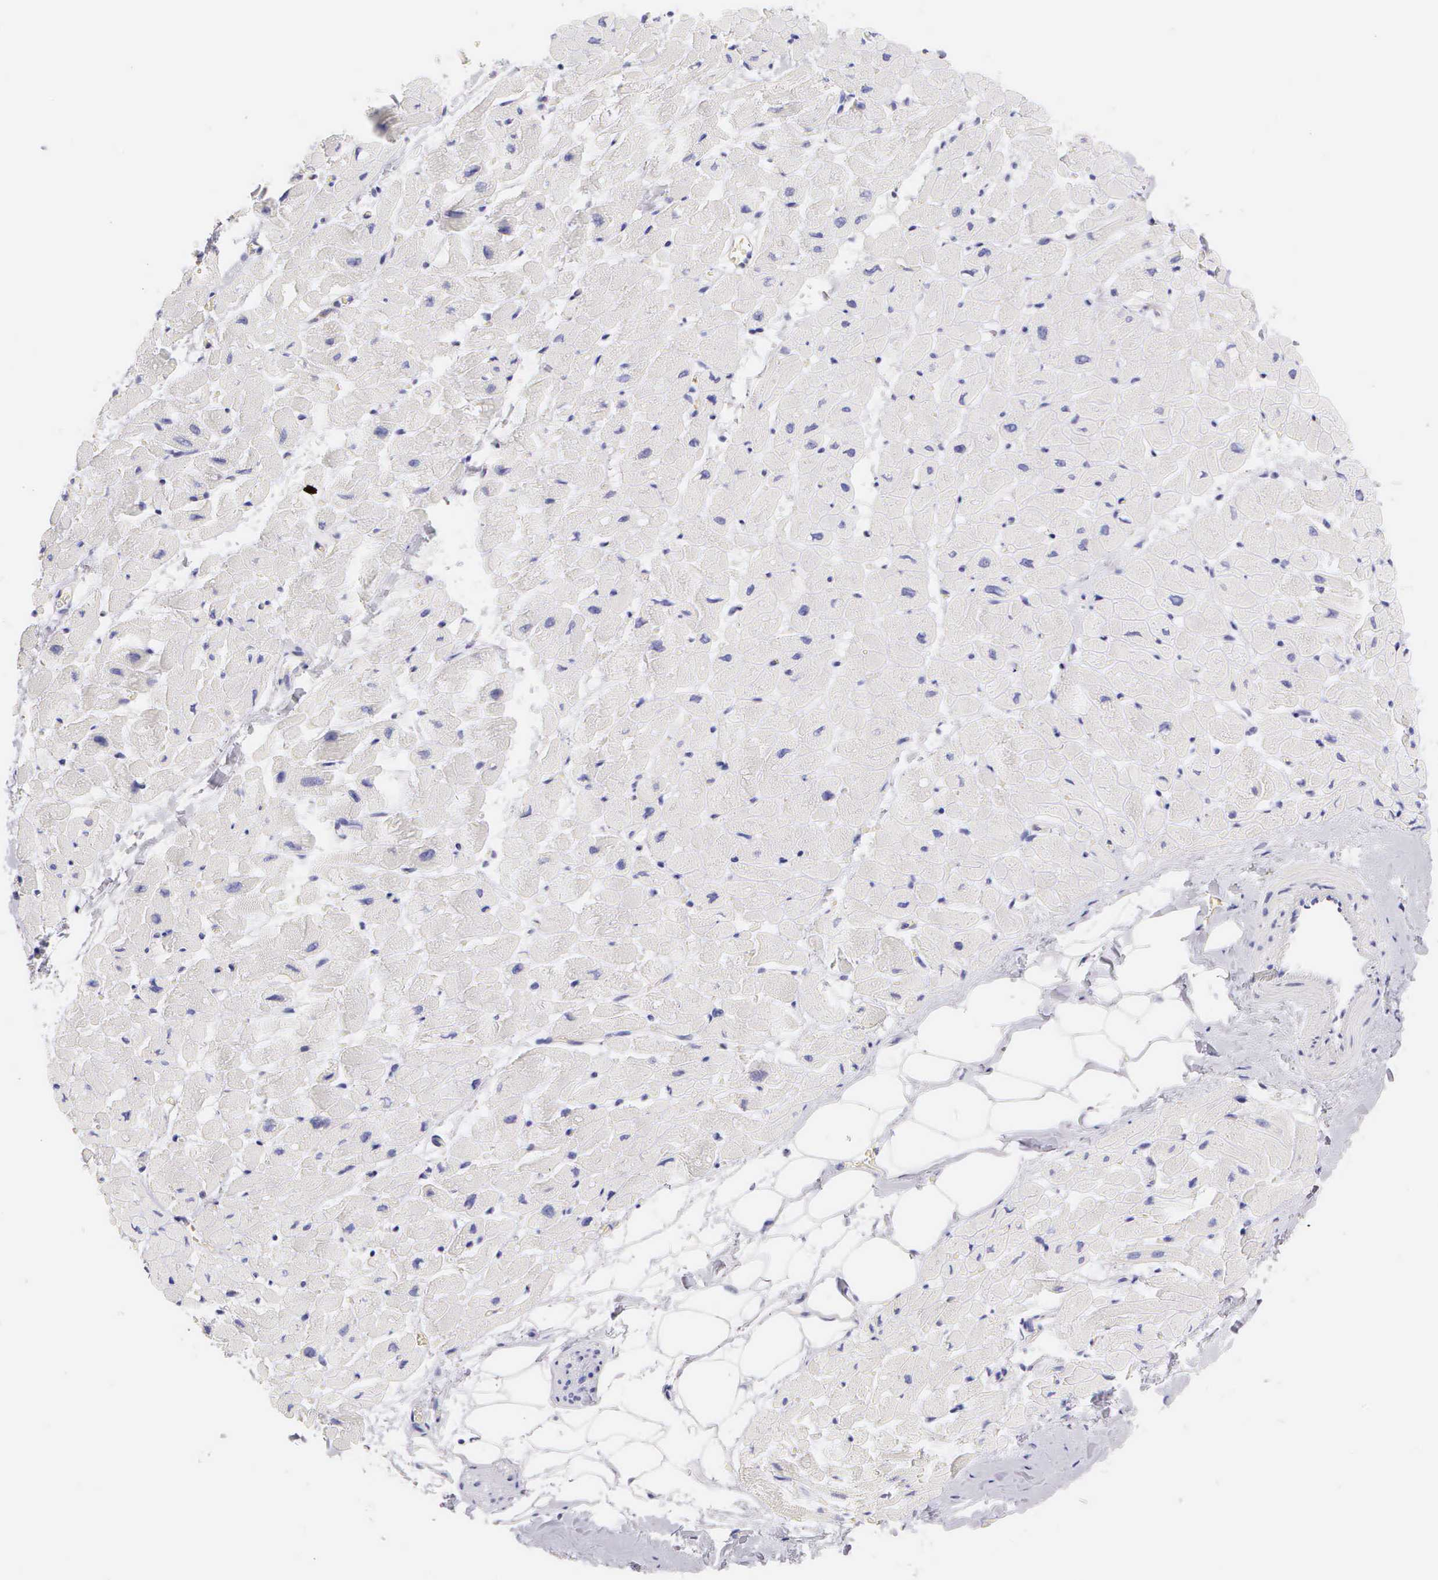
{"staining": {"intensity": "negative", "quantity": "none", "location": "none"}, "tissue": "heart muscle", "cell_type": "Cardiomyocytes", "image_type": "normal", "snomed": [{"axis": "morphology", "description": "Normal tissue, NOS"}, {"axis": "topography", "description": "Heart"}], "caption": "Immunohistochemistry histopathology image of normal human heart muscle stained for a protein (brown), which demonstrates no expression in cardiomyocytes. (DAB (3,3'-diaminobenzidine) immunohistochemistry (IHC), high magnification).", "gene": "KRT17", "patient": {"sex": "male", "age": 45}}